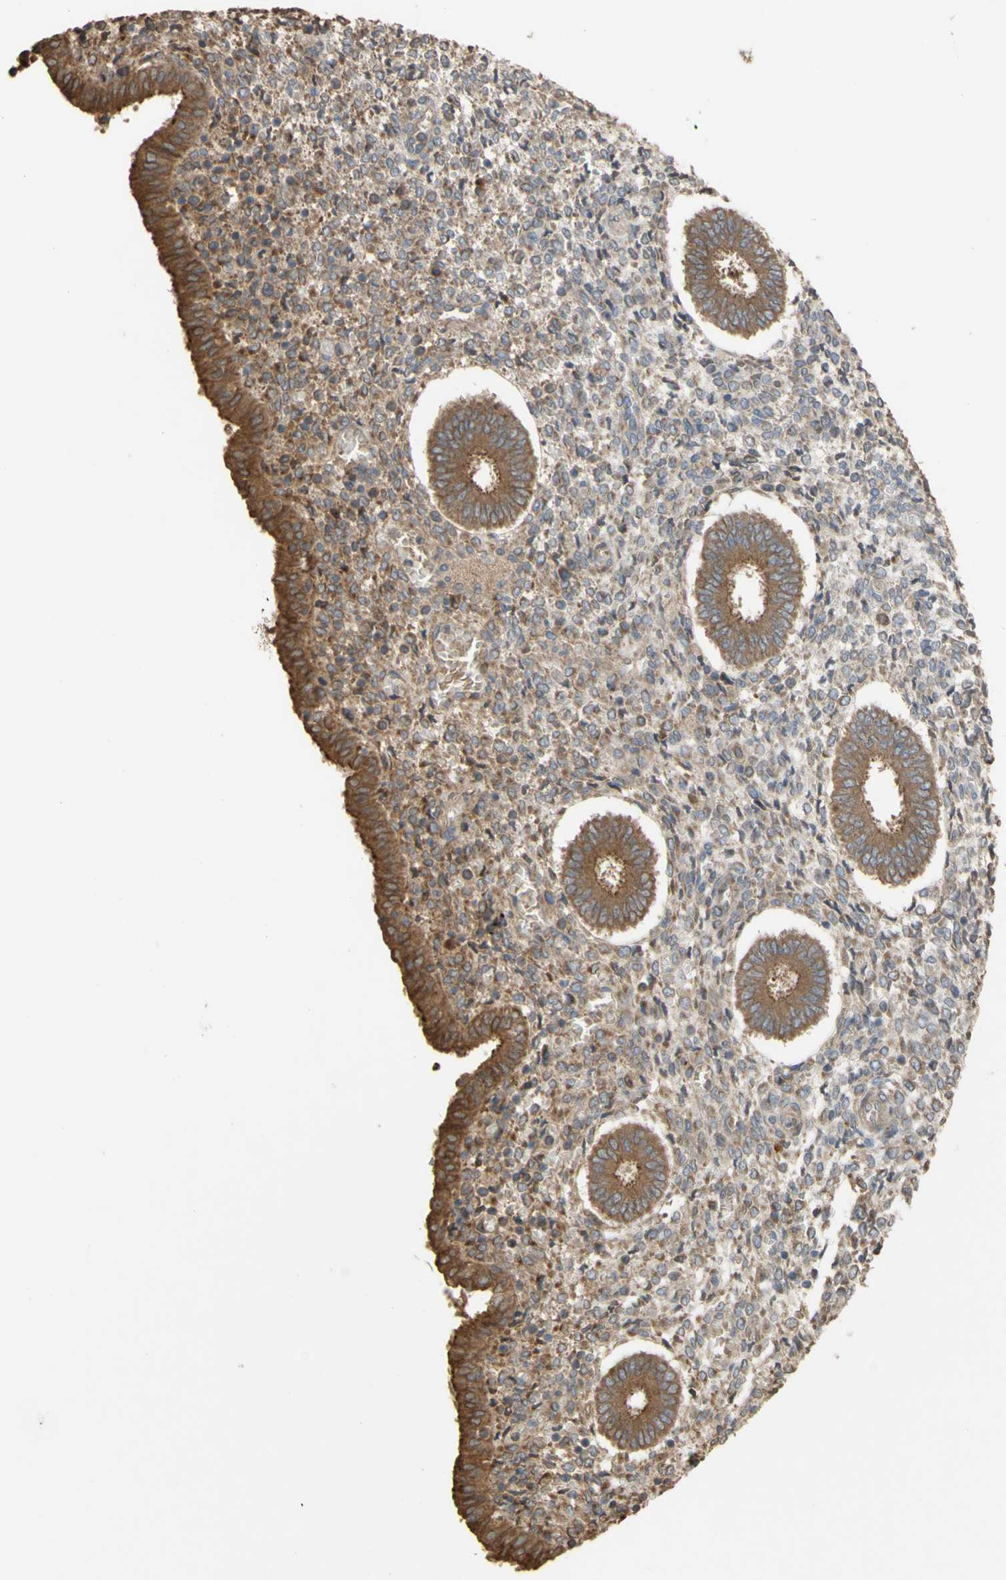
{"staining": {"intensity": "moderate", "quantity": "25%-75%", "location": "cytoplasmic/membranous"}, "tissue": "endometrium", "cell_type": "Cells in endometrial stroma", "image_type": "normal", "snomed": [{"axis": "morphology", "description": "Normal tissue, NOS"}, {"axis": "topography", "description": "Endometrium"}], "caption": "Immunohistochemical staining of unremarkable endometrium displays medium levels of moderate cytoplasmic/membranous expression in about 25%-75% of cells in endometrial stroma. (Stains: DAB (3,3'-diaminobenzidine) in brown, nuclei in blue, Microscopy: brightfield microscopy at high magnification).", "gene": "NECTIN3", "patient": {"sex": "female", "age": 35}}